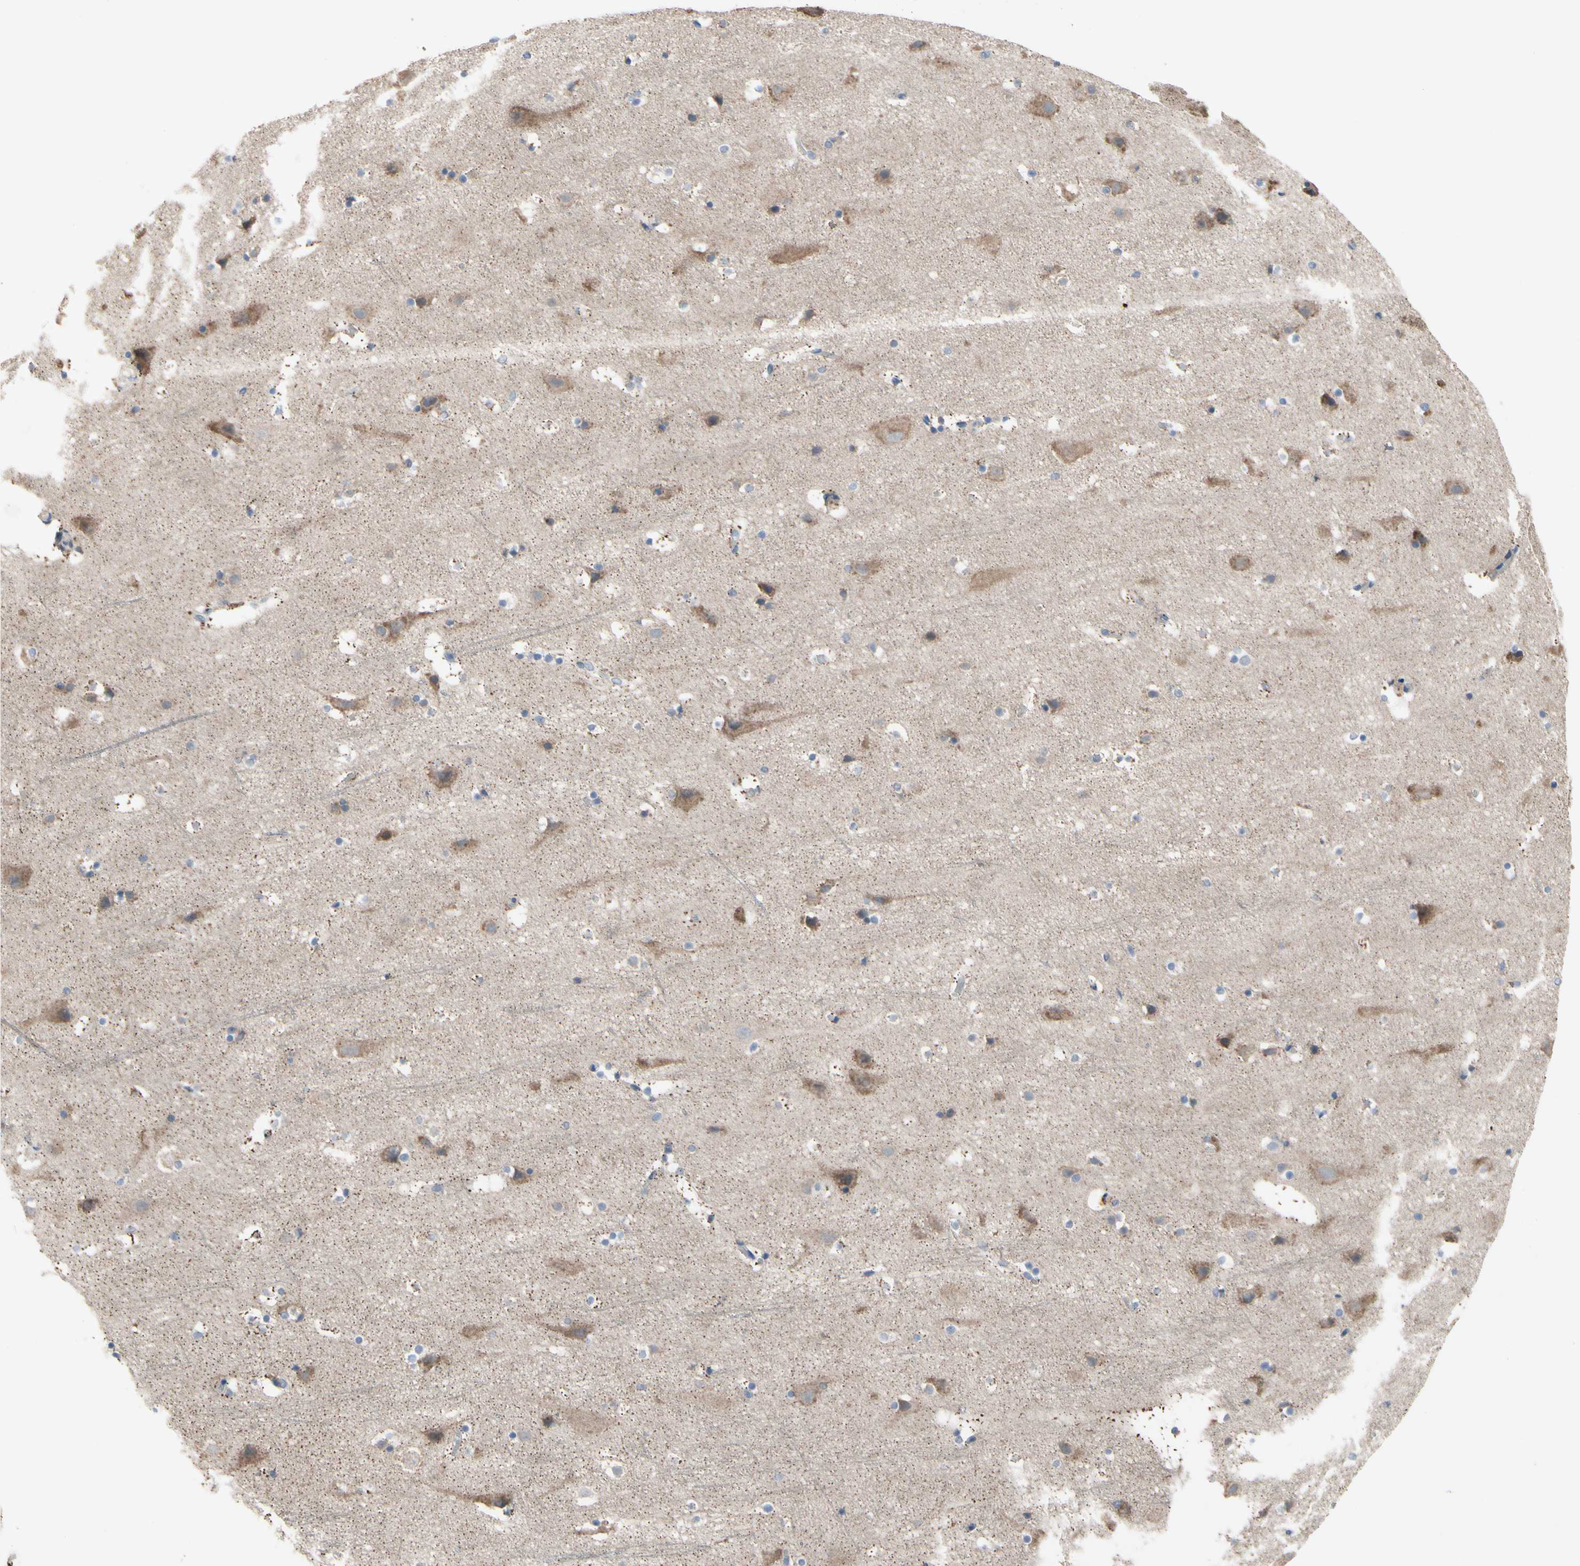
{"staining": {"intensity": "negative", "quantity": "none", "location": "none"}, "tissue": "cerebral cortex", "cell_type": "Endothelial cells", "image_type": "normal", "snomed": [{"axis": "morphology", "description": "Normal tissue, NOS"}, {"axis": "topography", "description": "Cerebral cortex"}], "caption": "Immunohistochemistry (IHC) of benign human cerebral cortex exhibits no expression in endothelial cells.", "gene": "TTC14", "patient": {"sex": "male", "age": 45}}